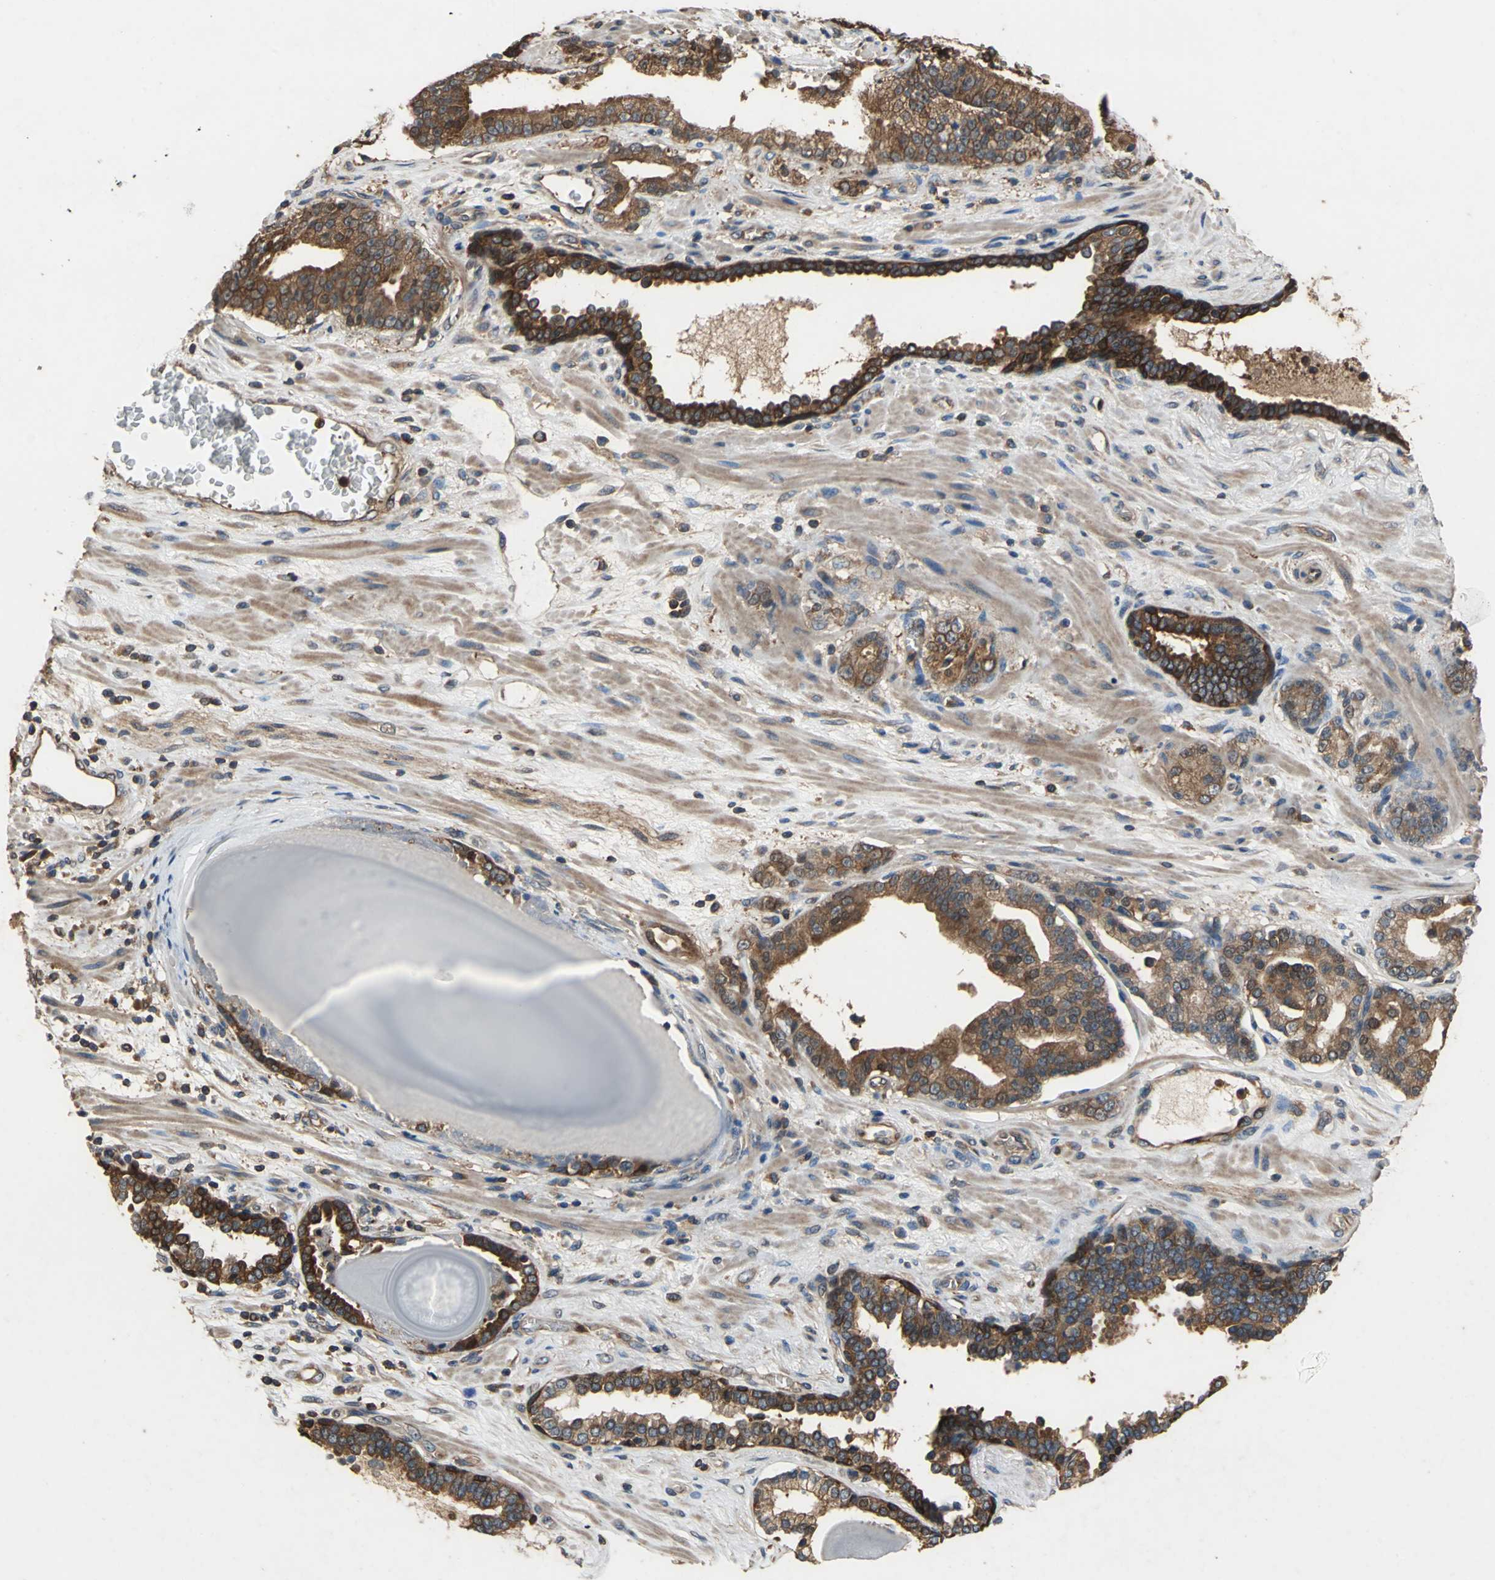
{"staining": {"intensity": "strong", "quantity": ">75%", "location": "cytoplasmic/membranous"}, "tissue": "prostate cancer", "cell_type": "Tumor cells", "image_type": "cancer", "snomed": [{"axis": "morphology", "description": "Adenocarcinoma, Low grade"}, {"axis": "topography", "description": "Prostate"}], "caption": "This histopathology image exhibits immunohistochemistry (IHC) staining of human prostate low-grade adenocarcinoma, with high strong cytoplasmic/membranous staining in about >75% of tumor cells.", "gene": "CAPN1", "patient": {"sex": "male", "age": 63}}